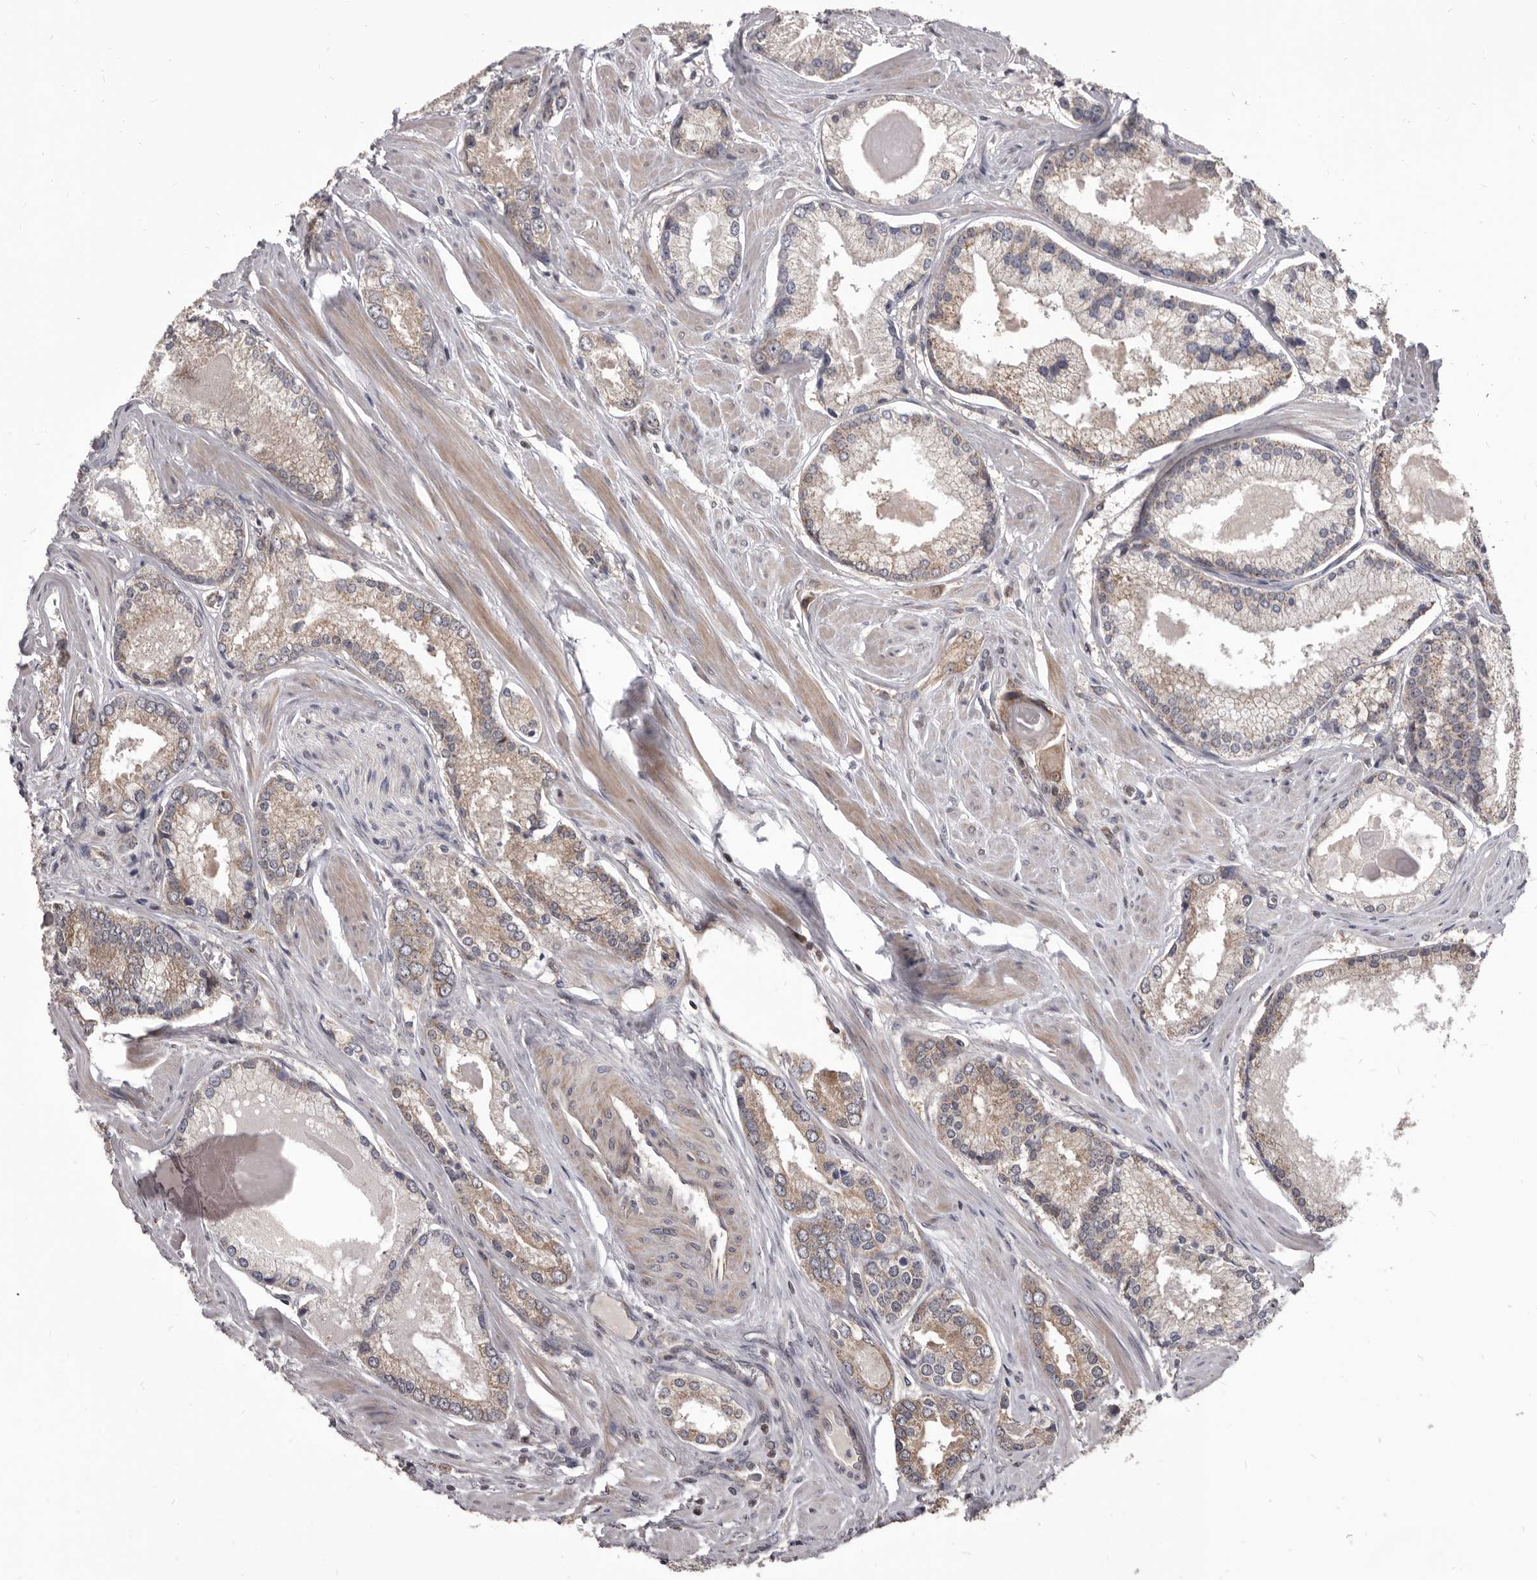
{"staining": {"intensity": "weak", "quantity": ">75%", "location": "cytoplasmic/membranous"}, "tissue": "prostate cancer", "cell_type": "Tumor cells", "image_type": "cancer", "snomed": [{"axis": "morphology", "description": "Adenocarcinoma, Low grade"}, {"axis": "topography", "description": "Prostate"}], "caption": "Brown immunohistochemical staining in human prostate cancer demonstrates weak cytoplasmic/membranous expression in about >75% of tumor cells.", "gene": "MAP3K14", "patient": {"sex": "male", "age": 54}}